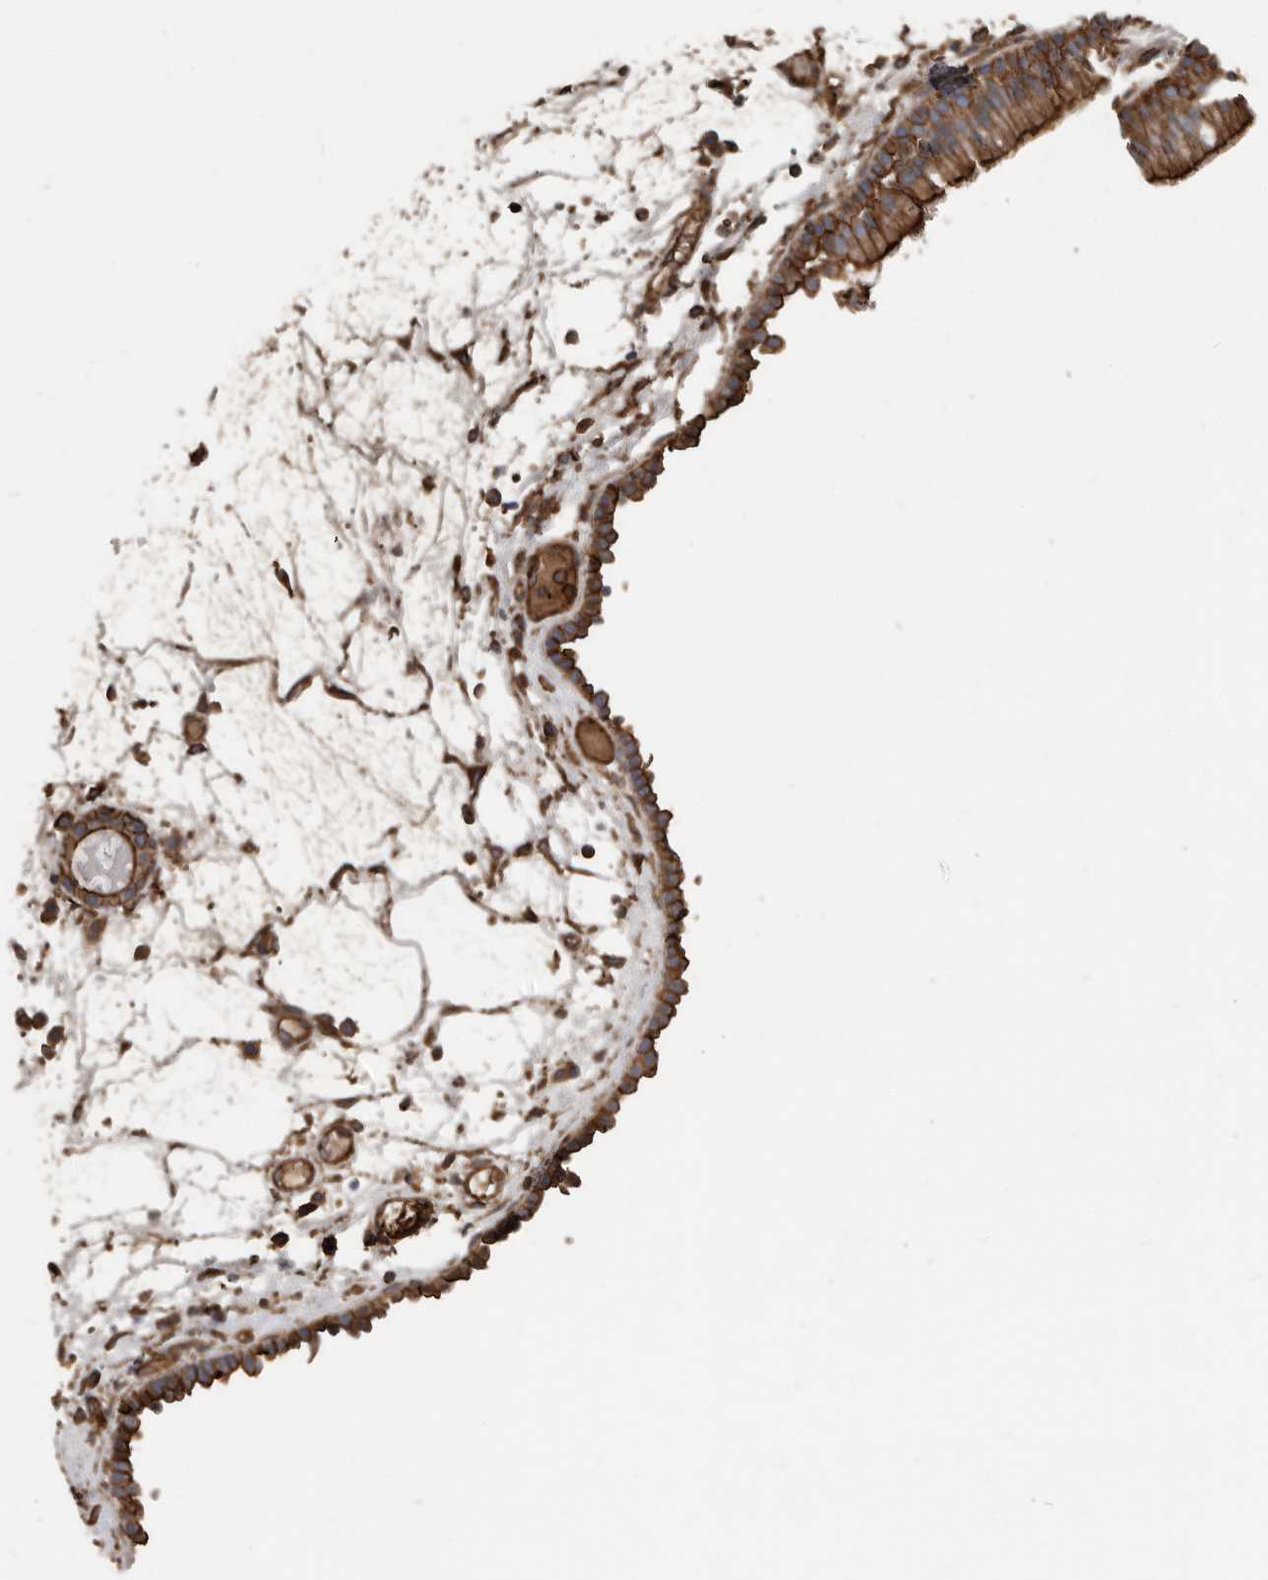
{"staining": {"intensity": "strong", "quantity": "25%-75%", "location": "cytoplasmic/membranous"}, "tissue": "nasopharynx", "cell_type": "Respiratory epithelial cells", "image_type": "normal", "snomed": [{"axis": "morphology", "description": "Normal tissue, NOS"}, {"axis": "morphology", "description": "Inflammation, NOS"}, {"axis": "morphology", "description": "Malignant melanoma, Metastatic site"}, {"axis": "topography", "description": "Nasopharynx"}], "caption": "Immunohistochemistry (IHC) image of normal nasopharynx: nasopharynx stained using immunohistochemistry demonstrates high levels of strong protein expression localized specifically in the cytoplasmic/membranous of respiratory epithelial cells, appearing as a cytoplasmic/membranous brown color.", "gene": "DENND6B", "patient": {"sex": "male", "age": 70}}